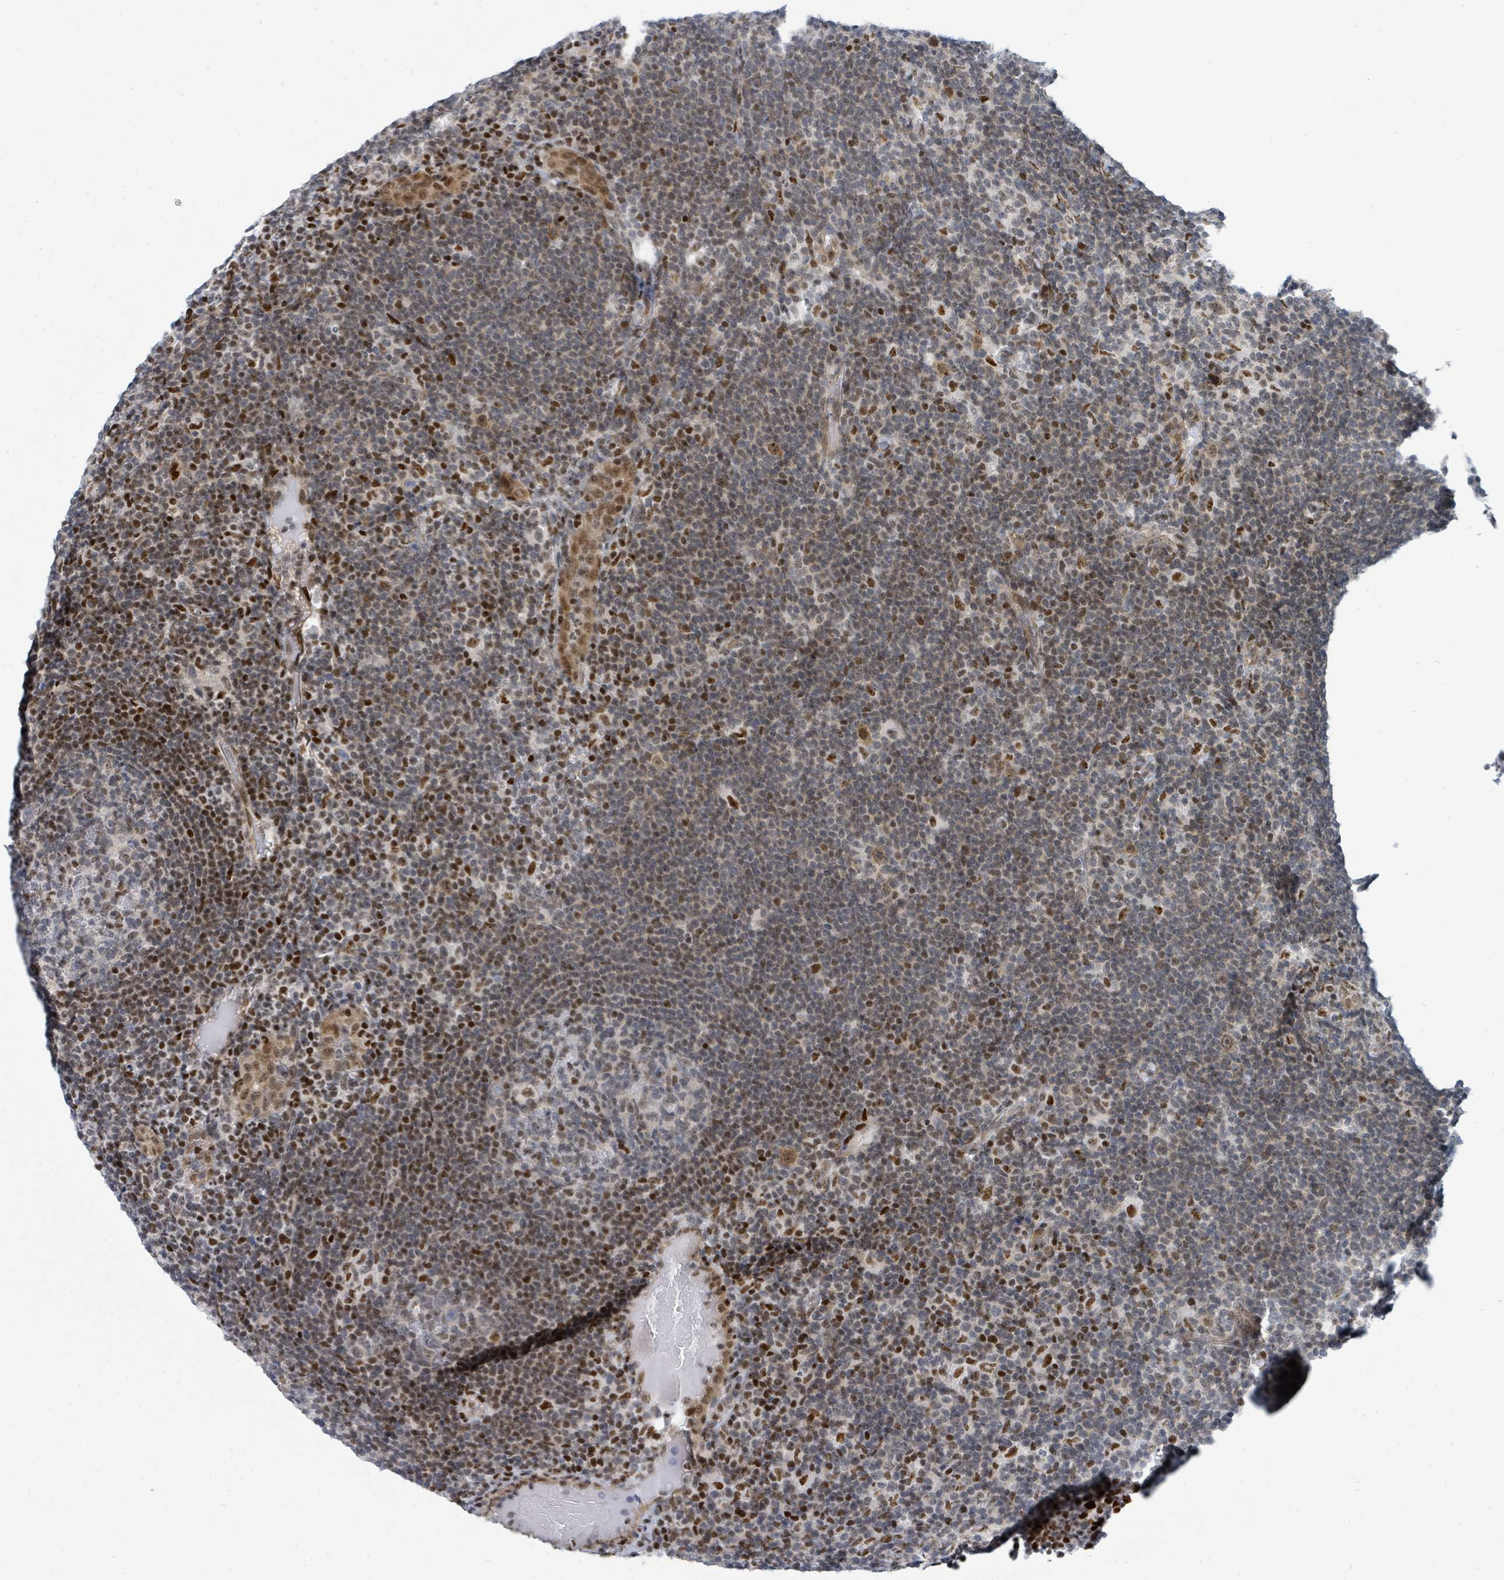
{"staining": {"intensity": "strong", "quantity": "25%-75%", "location": "cytoplasmic/membranous,nuclear"}, "tissue": "lymphoma", "cell_type": "Tumor cells", "image_type": "cancer", "snomed": [{"axis": "morphology", "description": "Hodgkin's disease, NOS"}, {"axis": "topography", "description": "Lymph node"}], "caption": "Lymphoma tissue displays strong cytoplasmic/membranous and nuclear staining in about 25%-75% of tumor cells (DAB (3,3'-diaminobenzidine) = brown stain, brightfield microscopy at high magnification).", "gene": "SUMO4", "patient": {"sex": "female", "age": 57}}